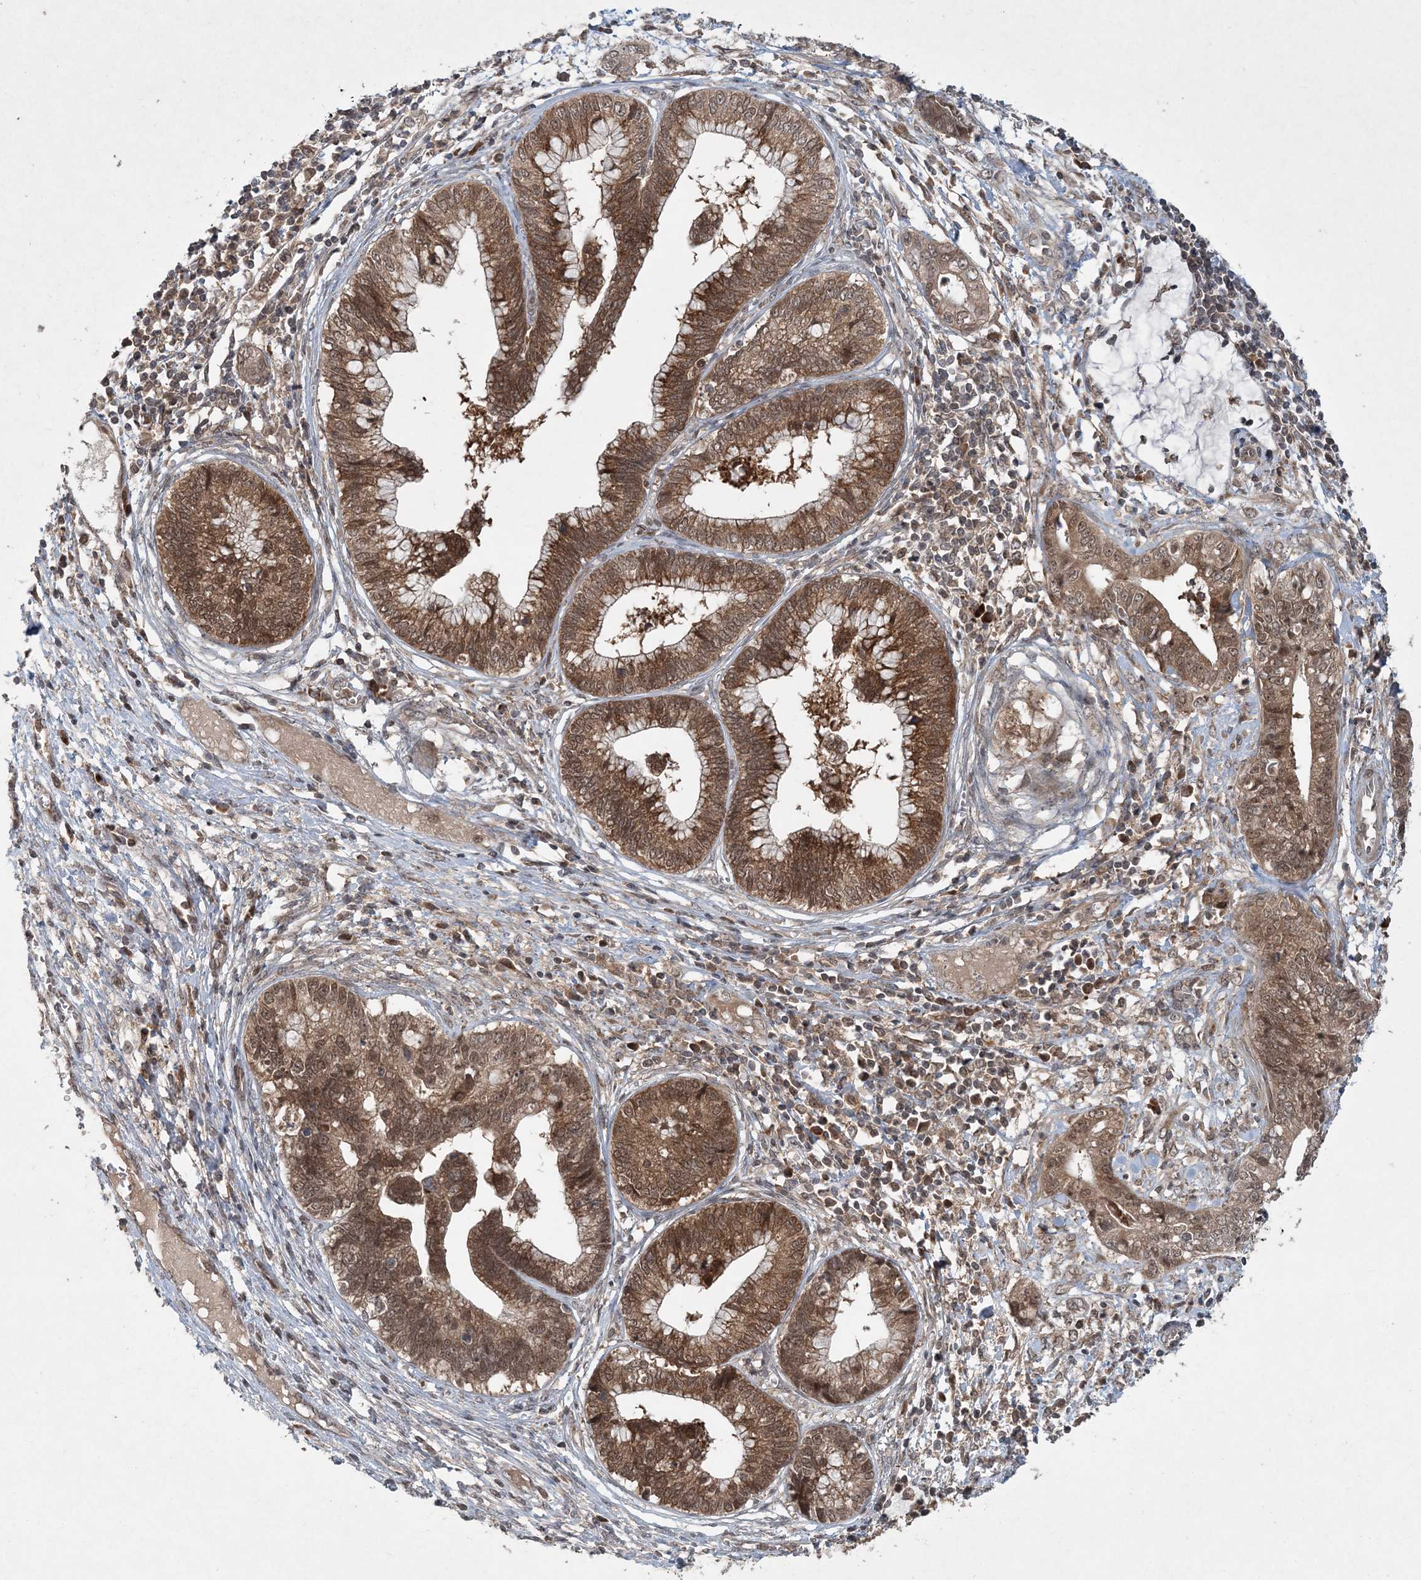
{"staining": {"intensity": "moderate", "quantity": ">75%", "location": "cytoplasmic/membranous,nuclear"}, "tissue": "cervical cancer", "cell_type": "Tumor cells", "image_type": "cancer", "snomed": [{"axis": "morphology", "description": "Adenocarcinoma, NOS"}, {"axis": "topography", "description": "Cervix"}], "caption": "Human cervical cancer stained with a protein marker shows moderate staining in tumor cells.", "gene": "UBR3", "patient": {"sex": "female", "age": 44}}